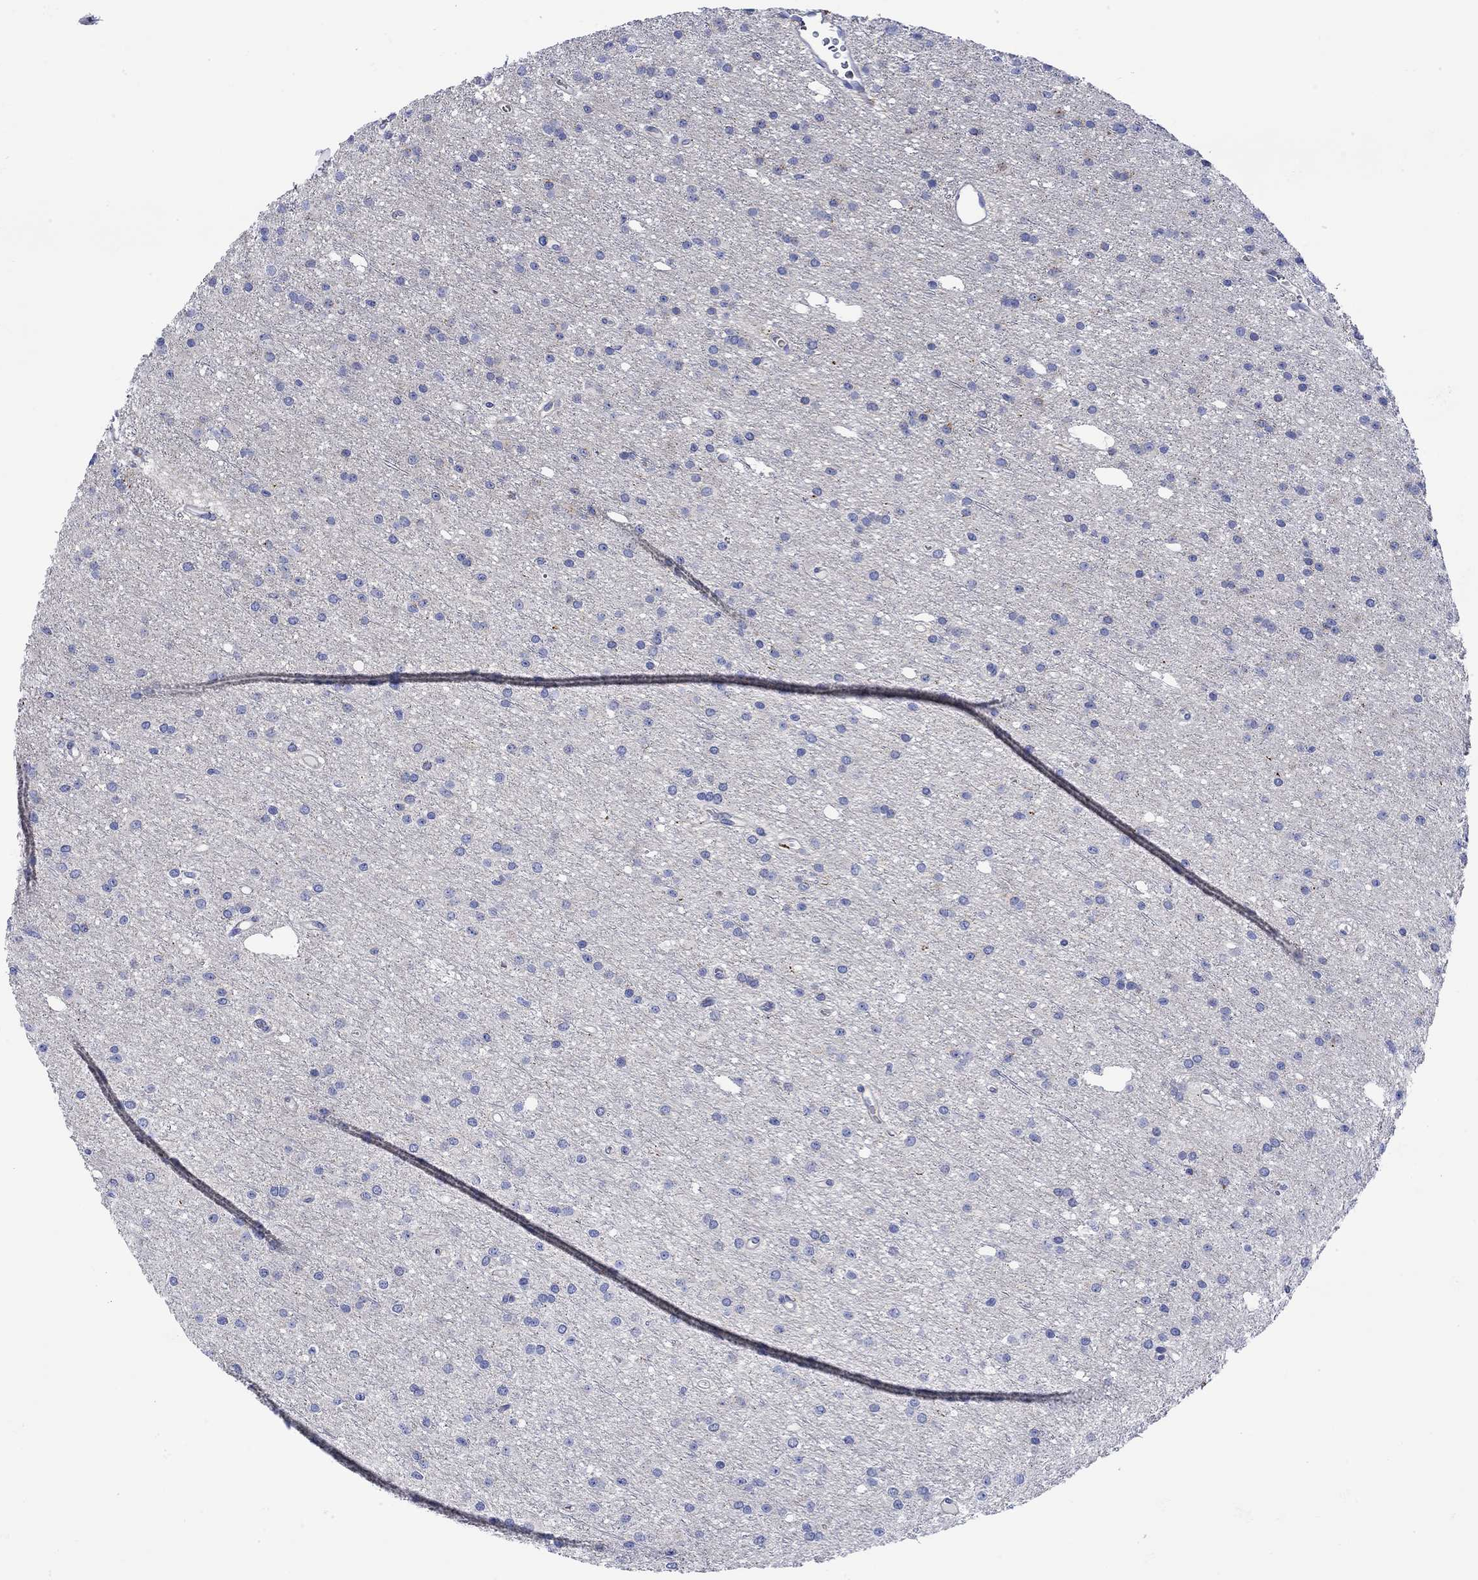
{"staining": {"intensity": "negative", "quantity": "none", "location": "none"}, "tissue": "glioma", "cell_type": "Tumor cells", "image_type": "cancer", "snomed": [{"axis": "morphology", "description": "Glioma, malignant, Low grade"}, {"axis": "topography", "description": "Brain"}], "caption": "IHC micrograph of human glioma stained for a protein (brown), which exhibits no staining in tumor cells.", "gene": "ANKMY1", "patient": {"sex": "male", "age": 27}}